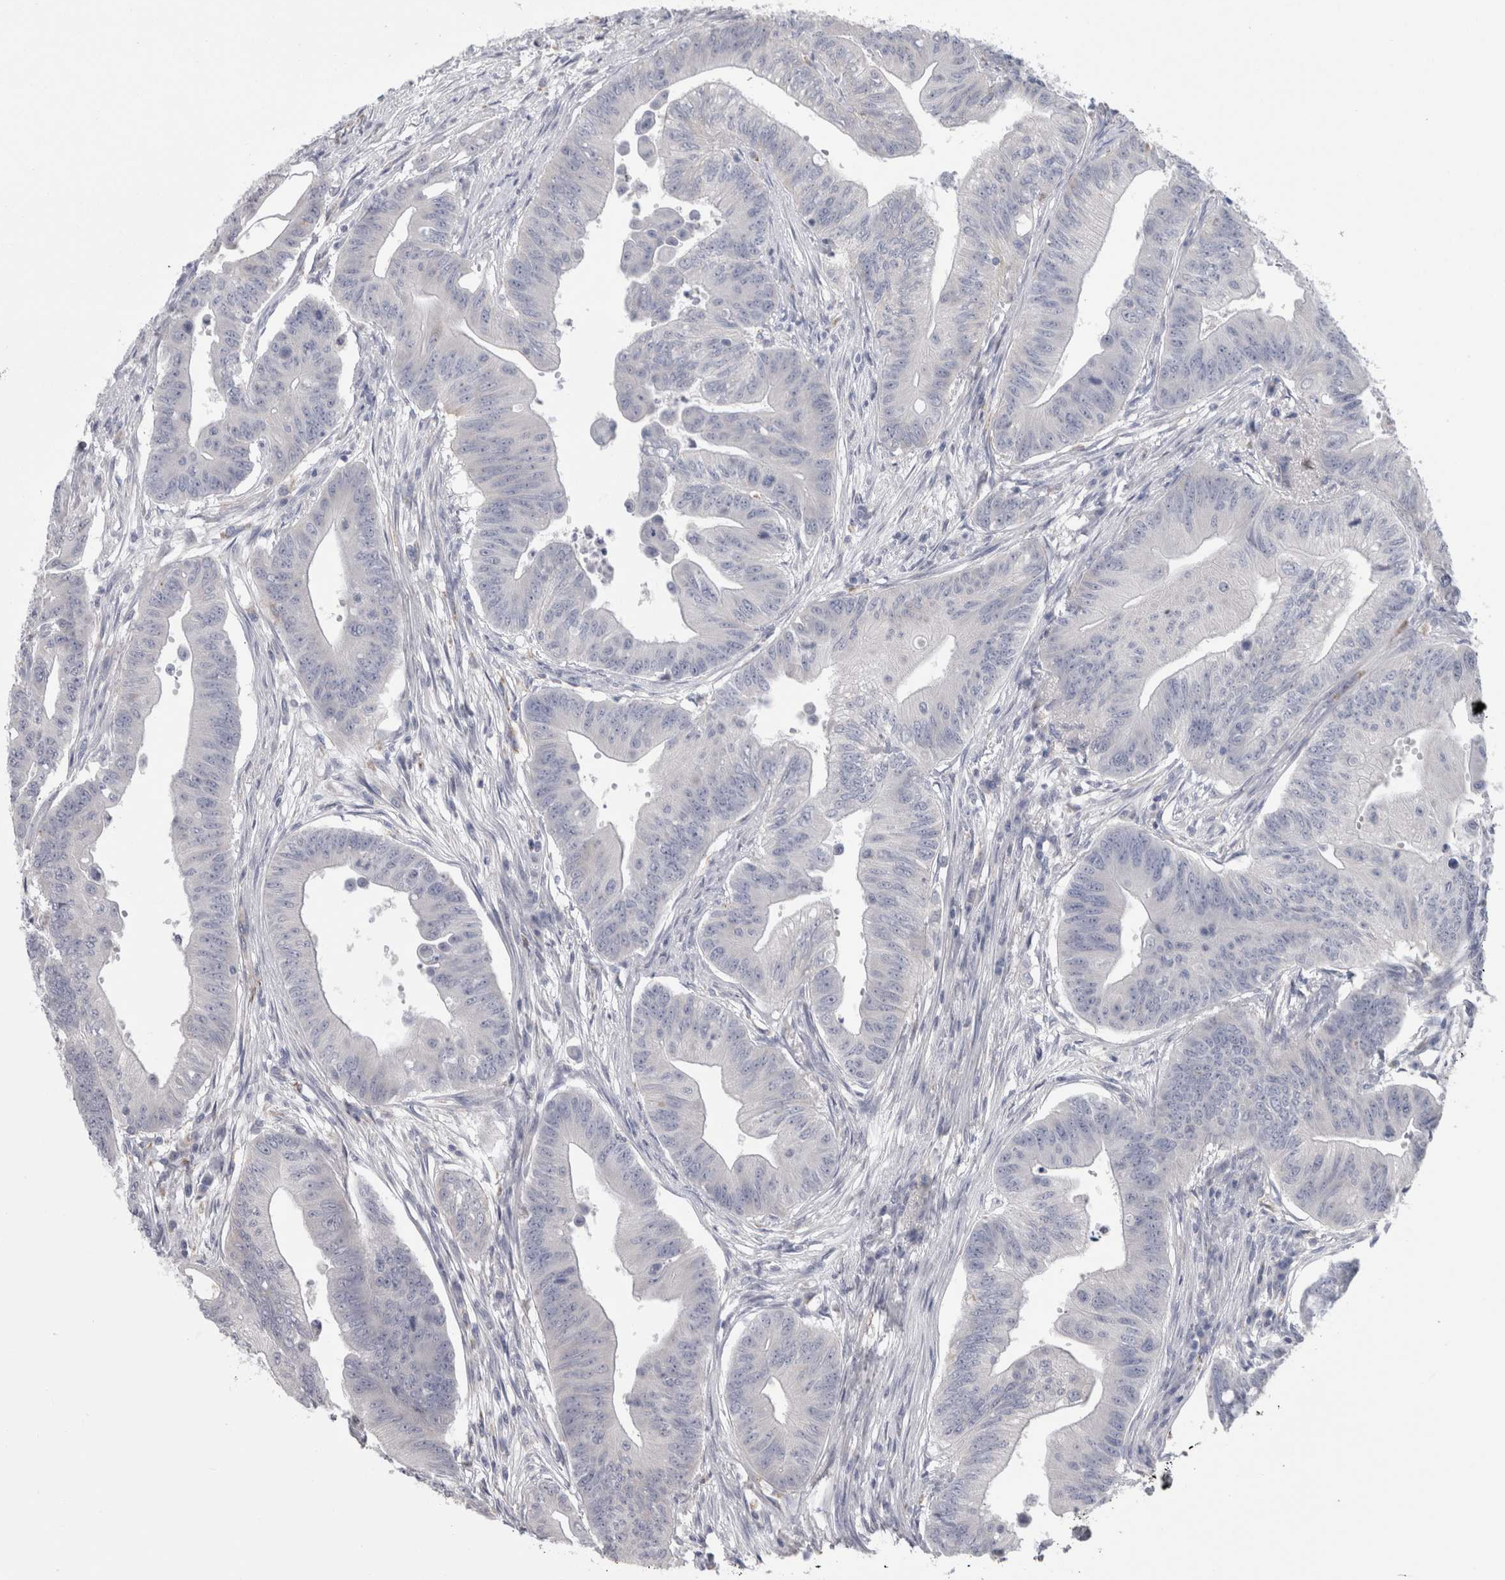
{"staining": {"intensity": "negative", "quantity": "none", "location": "none"}, "tissue": "colorectal cancer", "cell_type": "Tumor cells", "image_type": "cancer", "snomed": [{"axis": "morphology", "description": "Adenoma, NOS"}, {"axis": "morphology", "description": "Adenocarcinoma, NOS"}, {"axis": "topography", "description": "Colon"}], "caption": "Tumor cells show no significant expression in adenoma (colorectal).", "gene": "GATM", "patient": {"sex": "male", "age": 79}}